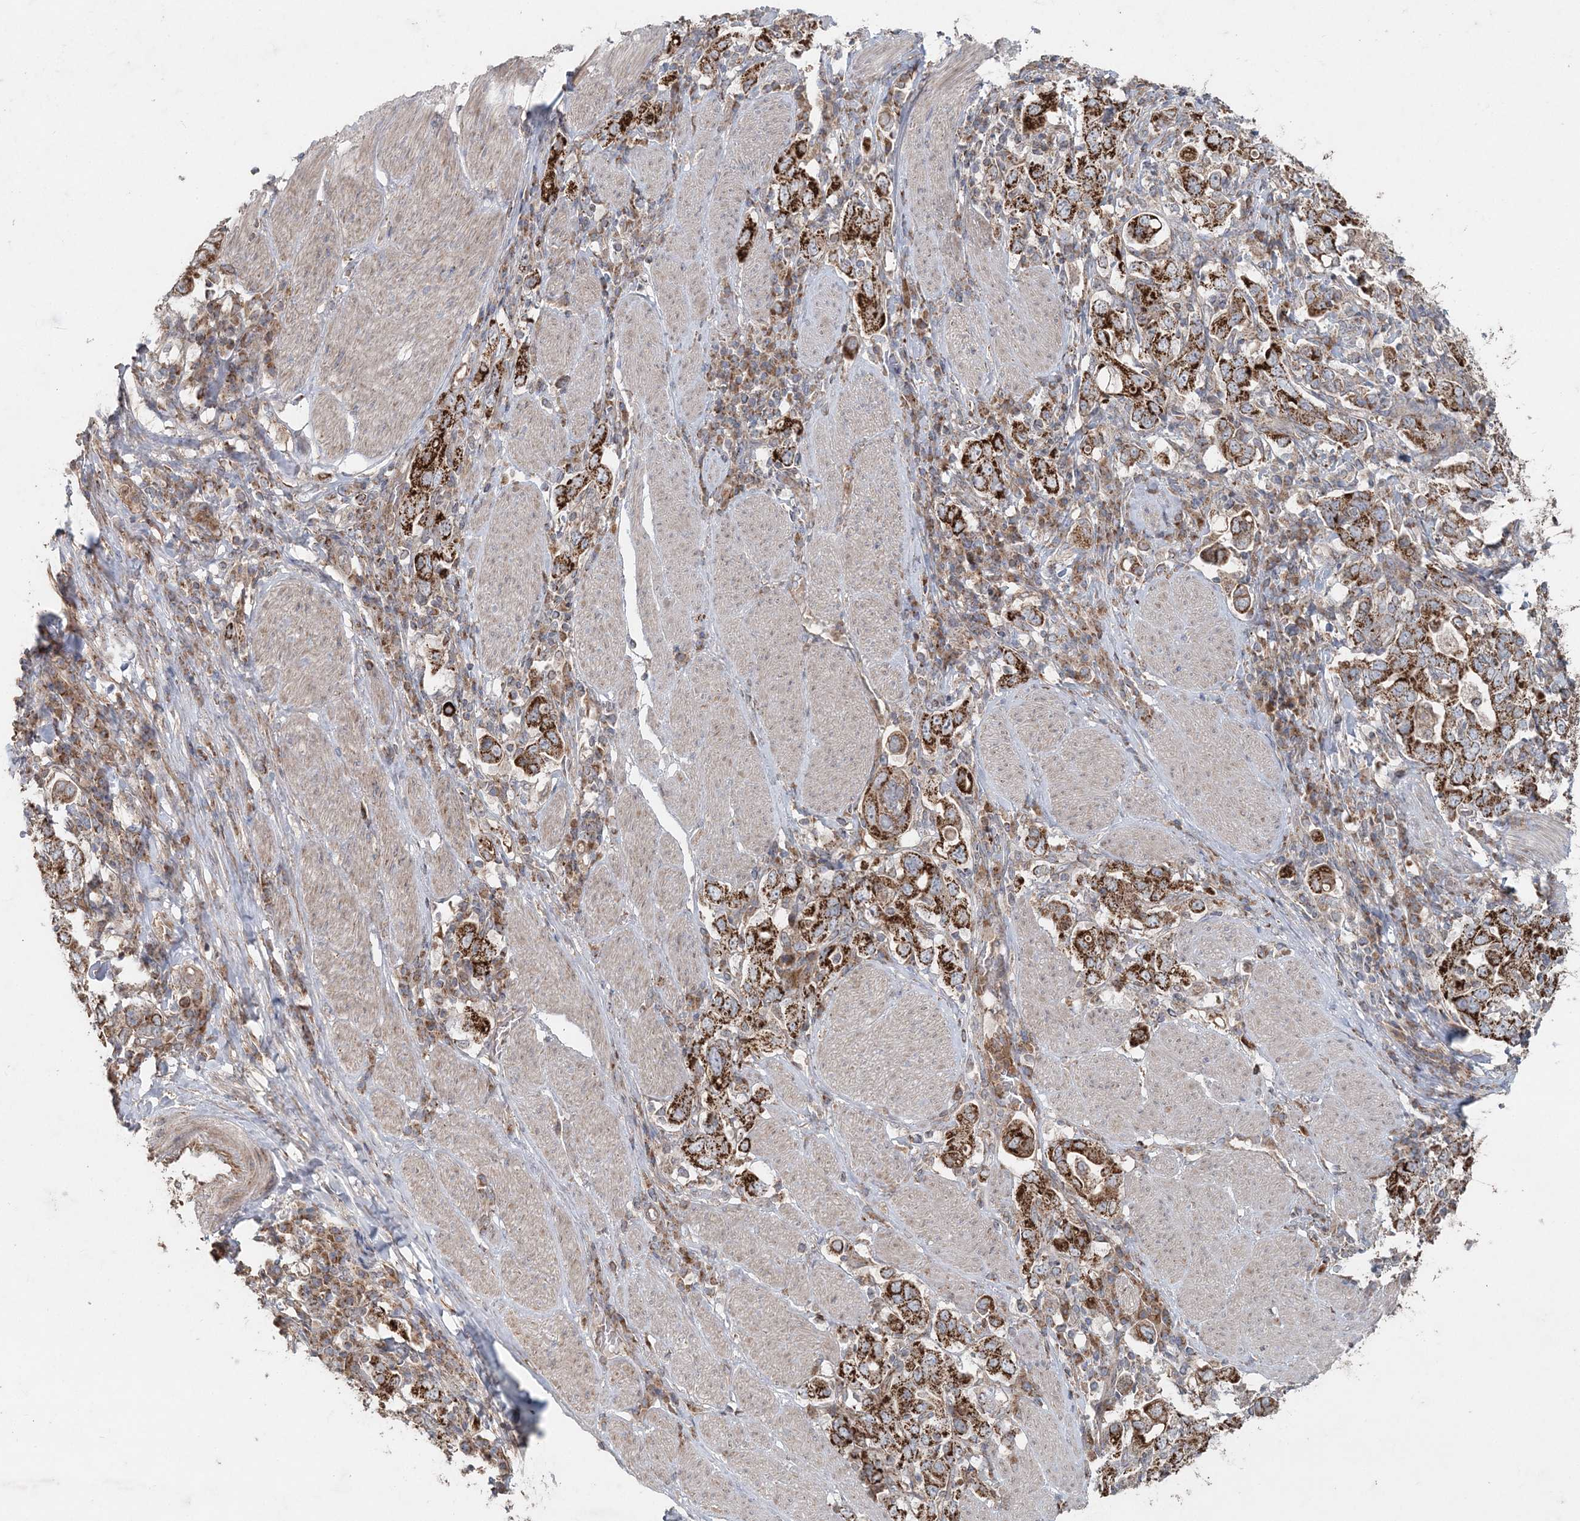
{"staining": {"intensity": "strong", "quantity": ">75%", "location": "cytoplasmic/membranous"}, "tissue": "stomach cancer", "cell_type": "Tumor cells", "image_type": "cancer", "snomed": [{"axis": "morphology", "description": "Adenocarcinoma, NOS"}, {"axis": "topography", "description": "Stomach, upper"}], "caption": "Immunohistochemistry photomicrograph of neoplastic tissue: stomach adenocarcinoma stained using immunohistochemistry reveals high levels of strong protein expression localized specifically in the cytoplasmic/membranous of tumor cells, appearing as a cytoplasmic/membranous brown color.", "gene": "LRPPRC", "patient": {"sex": "male", "age": 62}}